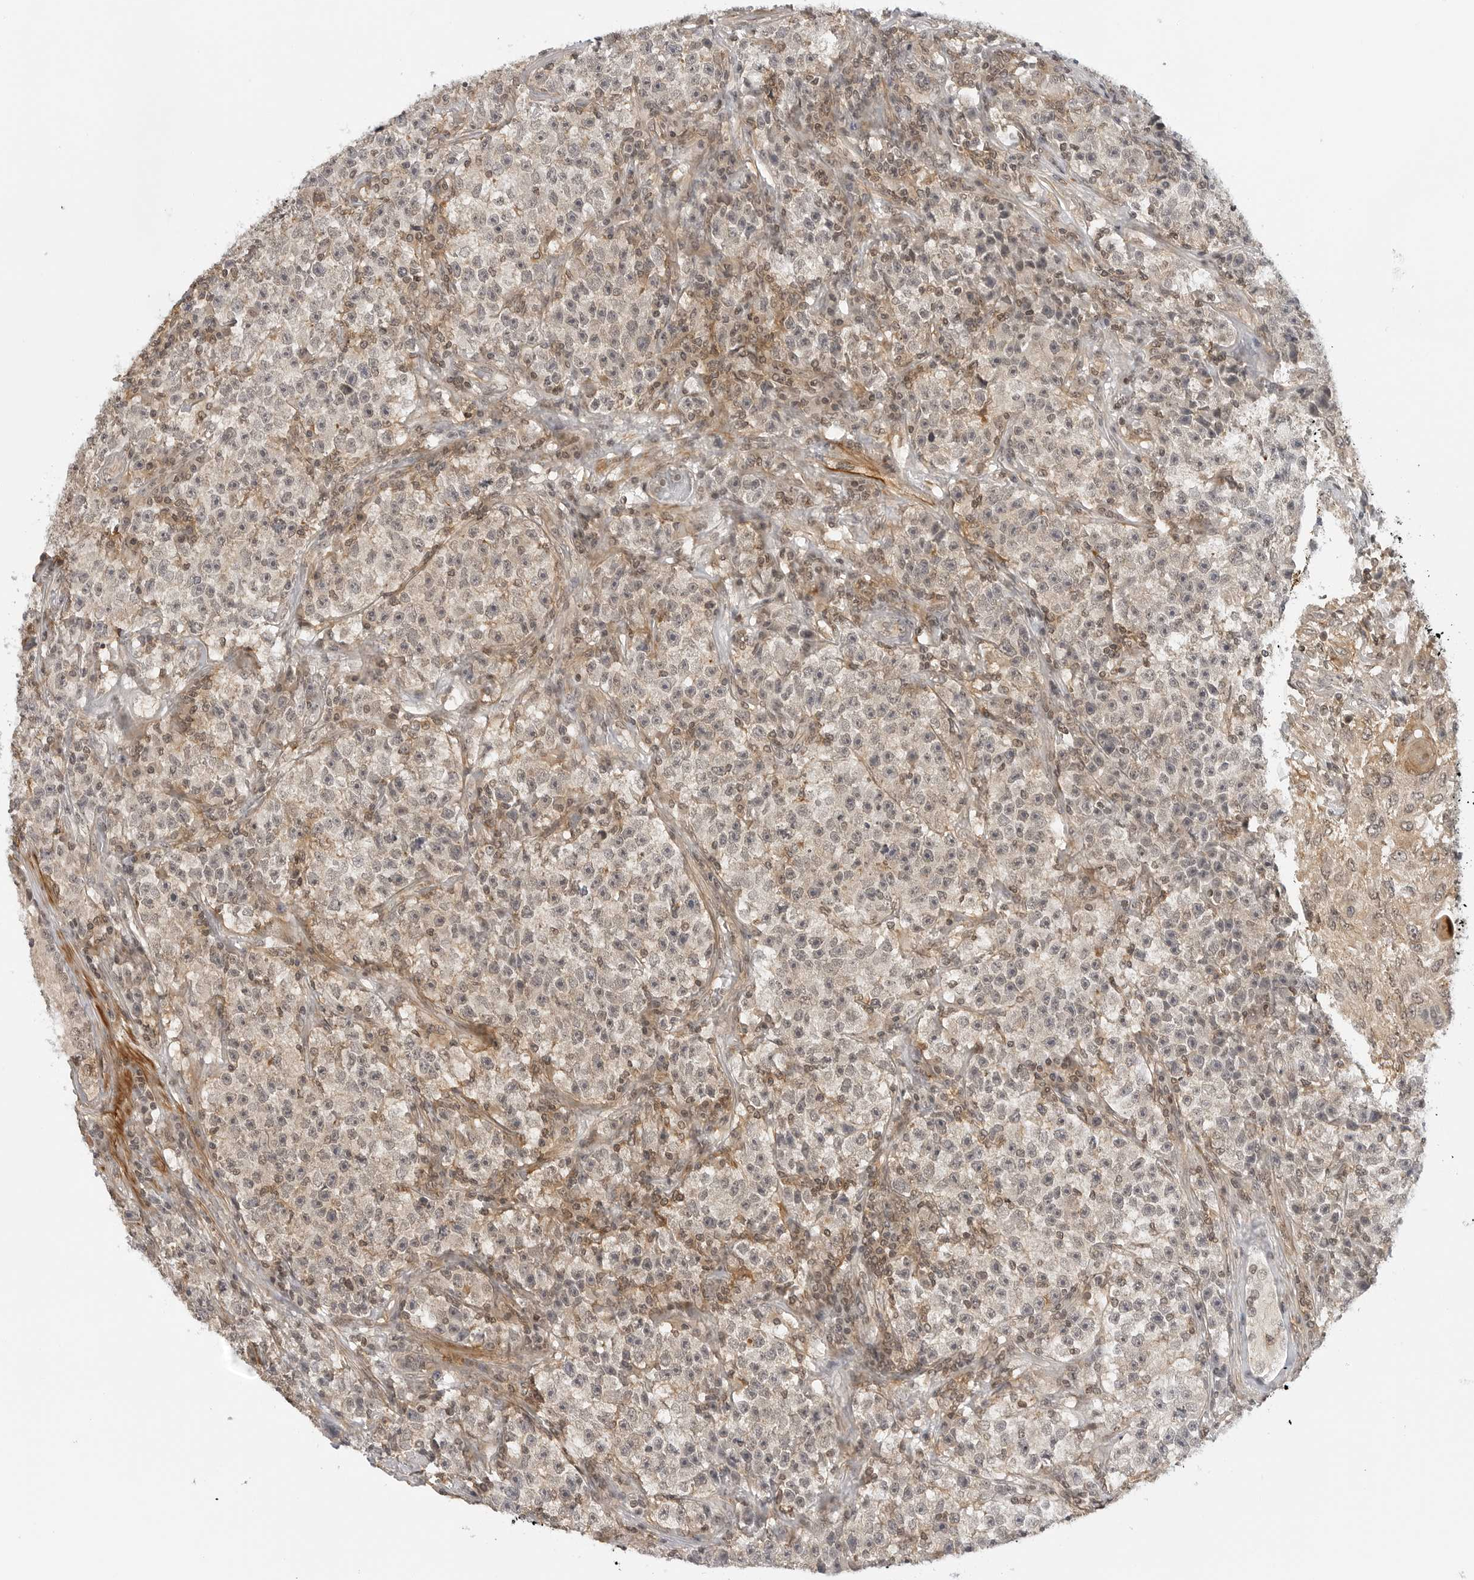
{"staining": {"intensity": "weak", "quantity": "<25%", "location": "cytoplasmic/membranous"}, "tissue": "testis cancer", "cell_type": "Tumor cells", "image_type": "cancer", "snomed": [{"axis": "morphology", "description": "Seminoma, NOS"}, {"axis": "topography", "description": "Testis"}], "caption": "Tumor cells show no significant protein staining in testis cancer (seminoma).", "gene": "MAP2K5", "patient": {"sex": "male", "age": 22}}